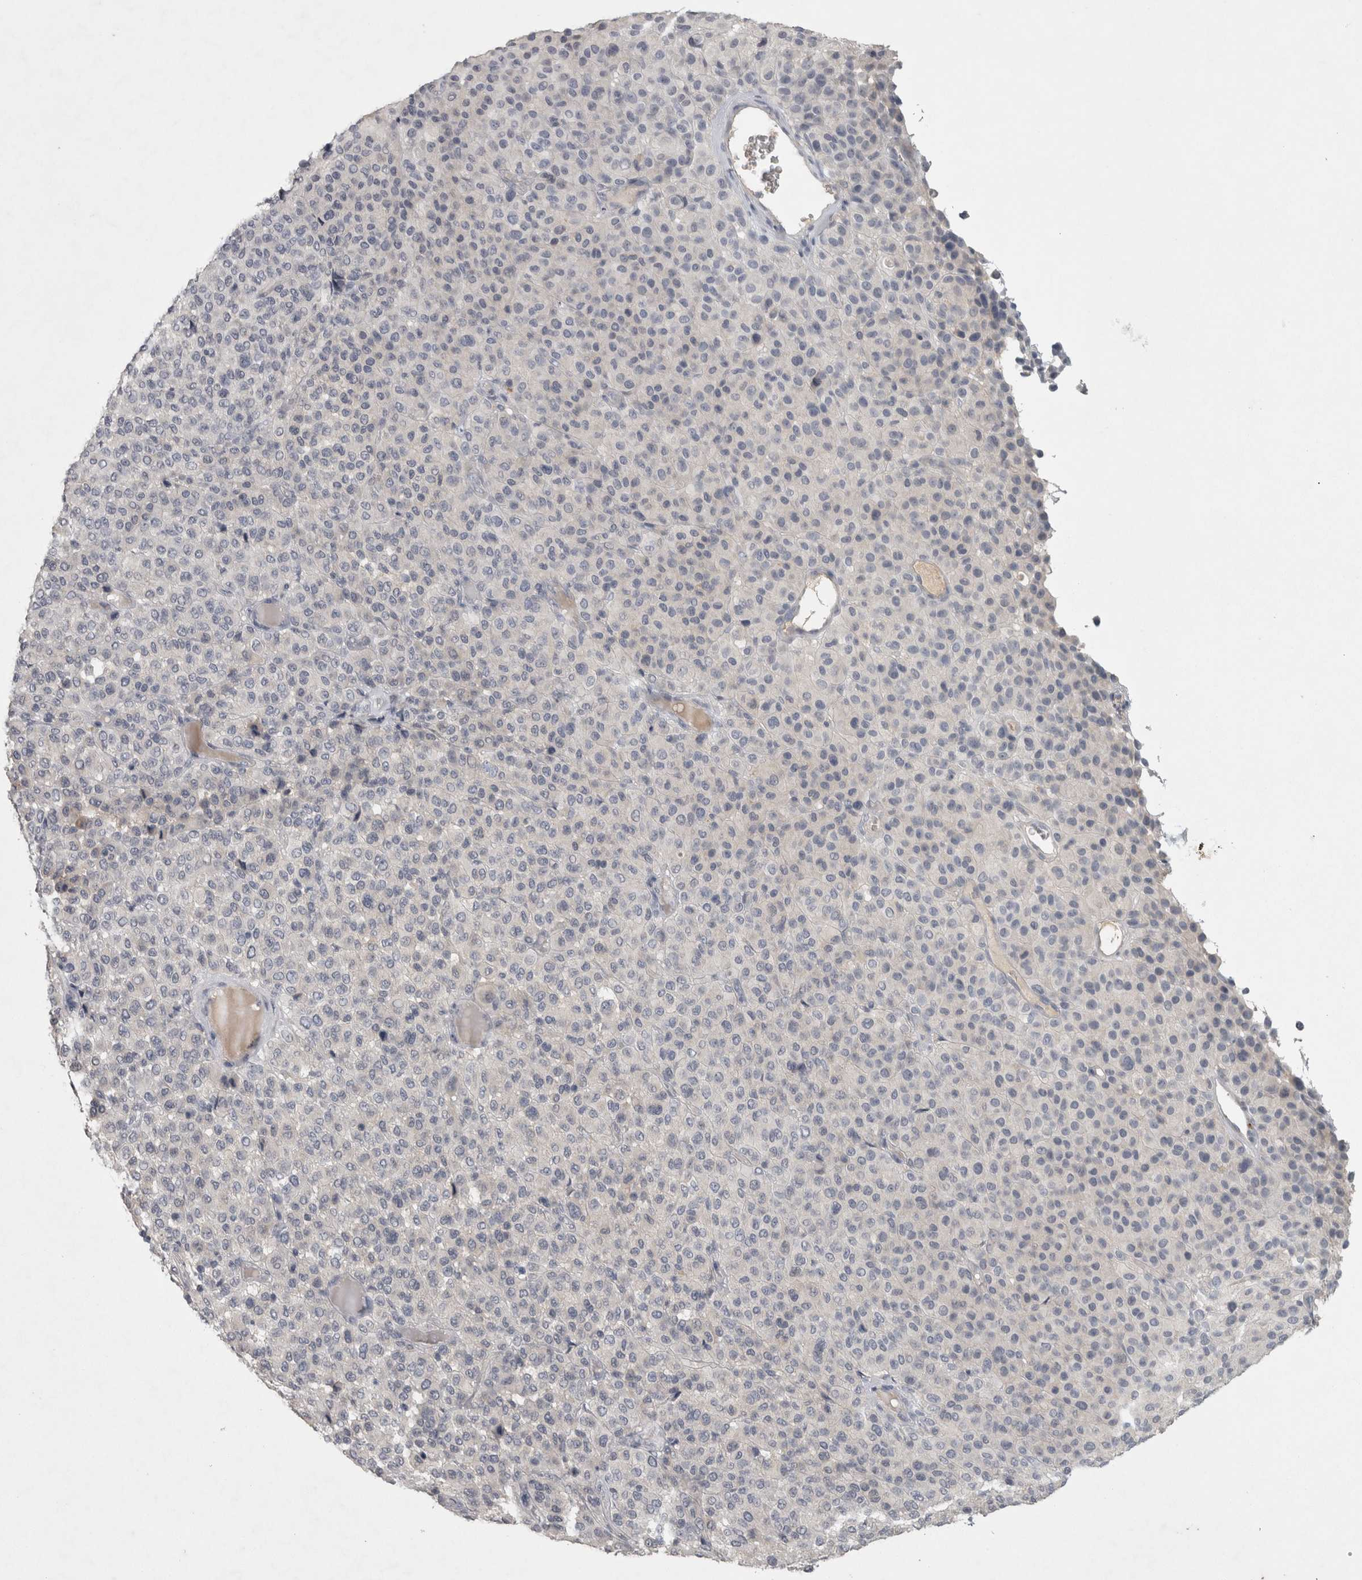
{"staining": {"intensity": "negative", "quantity": "none", "location": "none"}, "tissue": "melanoma", "cell_type": "Tumor cells", "image_type": "cancer", "snomed": [{"axis": "morphology", "description": "Malignant melanoma, Metastatic site"}, {"axis": "topography", "description": "Pancreas"}], "caption": "Micrograph shows no significant protein expression in tumor cells of malignant melanoma (metastatic site). Brightfield microscopy of immunohistochemistry stained with DAB (brown) and hematoxylin (blue), captured at high magnification.", "gene": "ENPP7", "patient": {"sex": "female", "age": 30}}